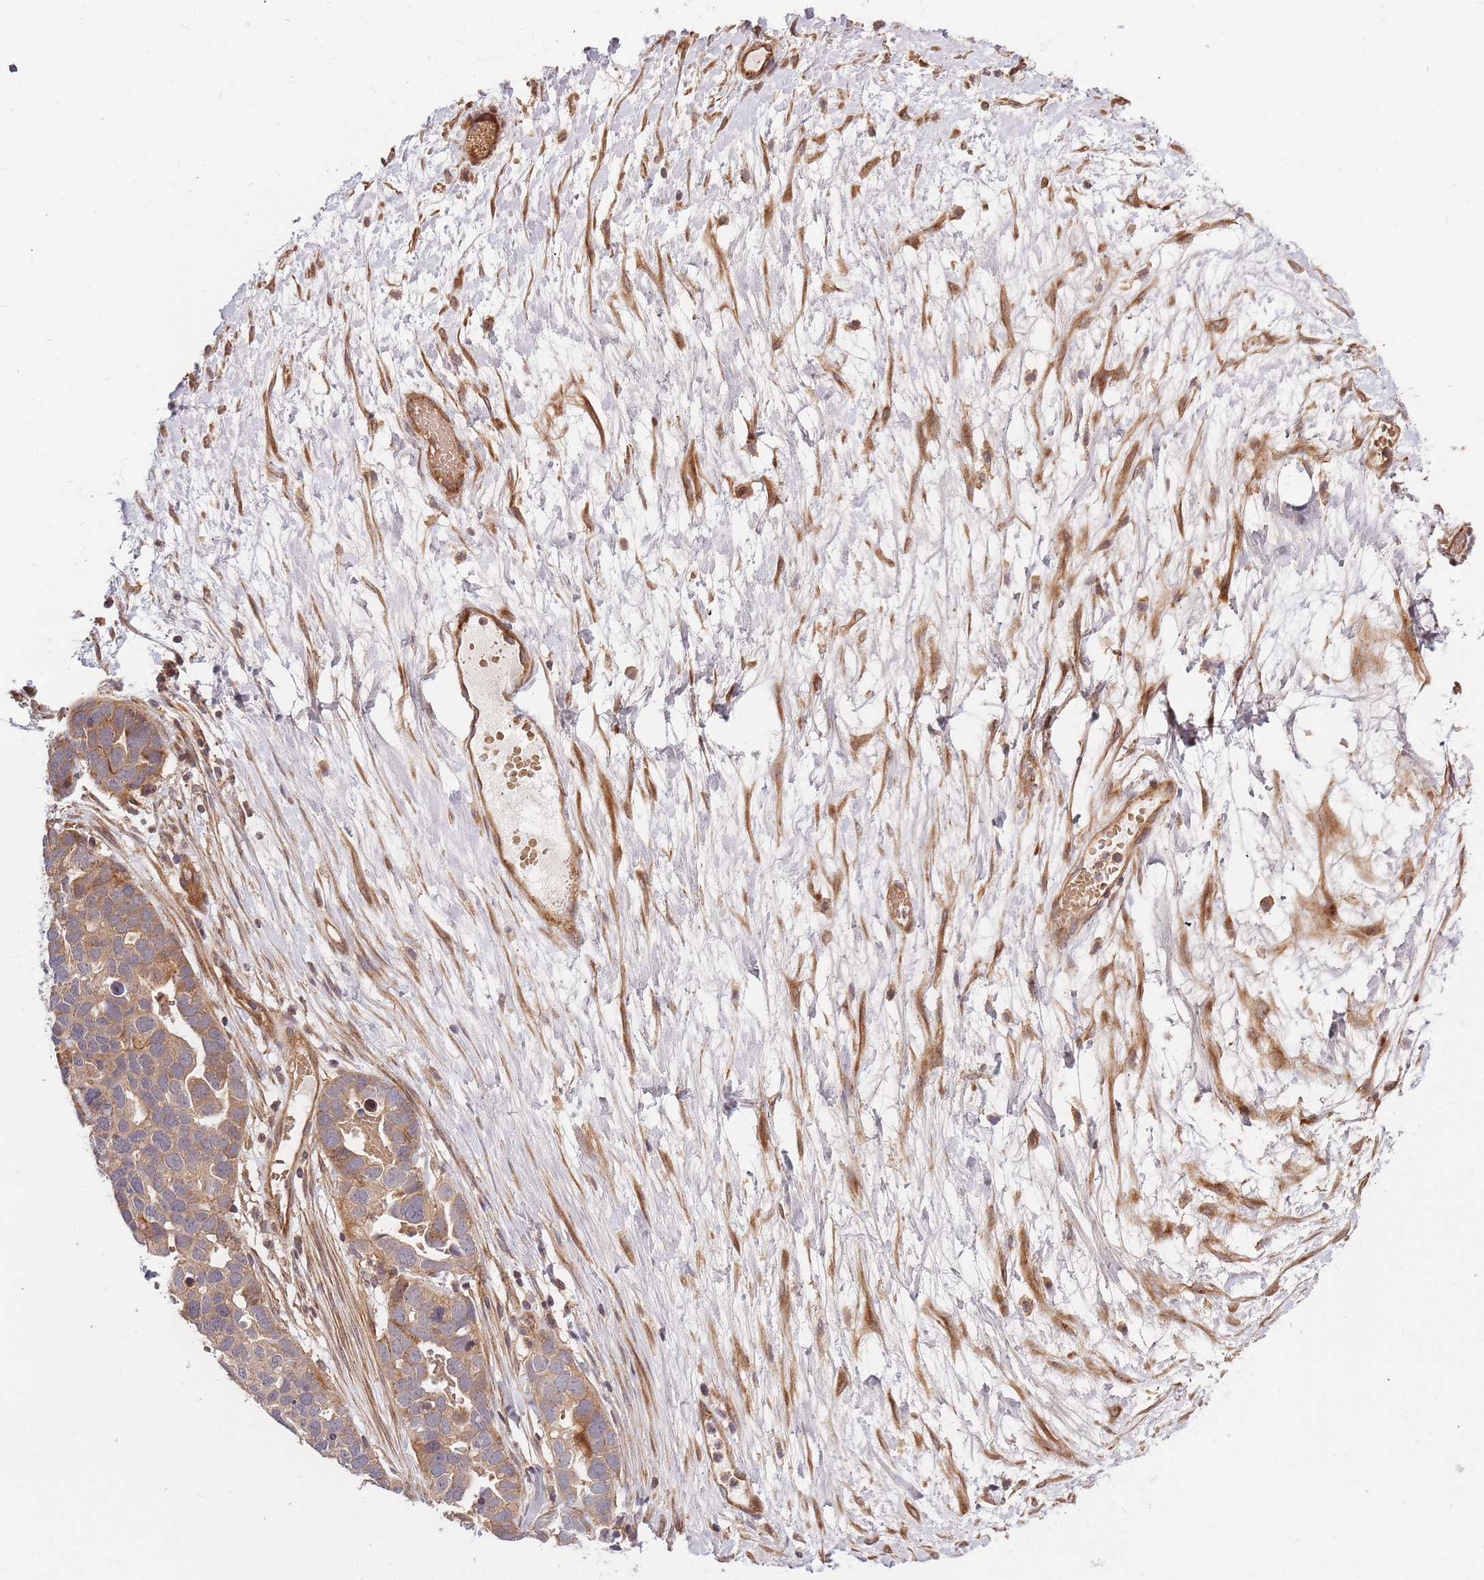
{"staining": {"intensity": "moderate", "quantity": ">75%", "location": "cytoplasmic/membranous"}, "tissue": "ovarian cancer", "cell_type": "Tumor cells", "image_type": "cancer", "snomed": [{"axis": "morphology", "description": "Cystadenocarcinoma, serous, NOS"}, {"axis": "topography", "description": "Ovary"}], "caption": "Moderate cytoplasmic/membranous staining for a protein is present in approximately >75% of tumor cells of ovarian cancer (serous cystadenocarcinoma) using IHC.", "gene": "HAUS3", "patient": {"sex": "female", "age": 54}}